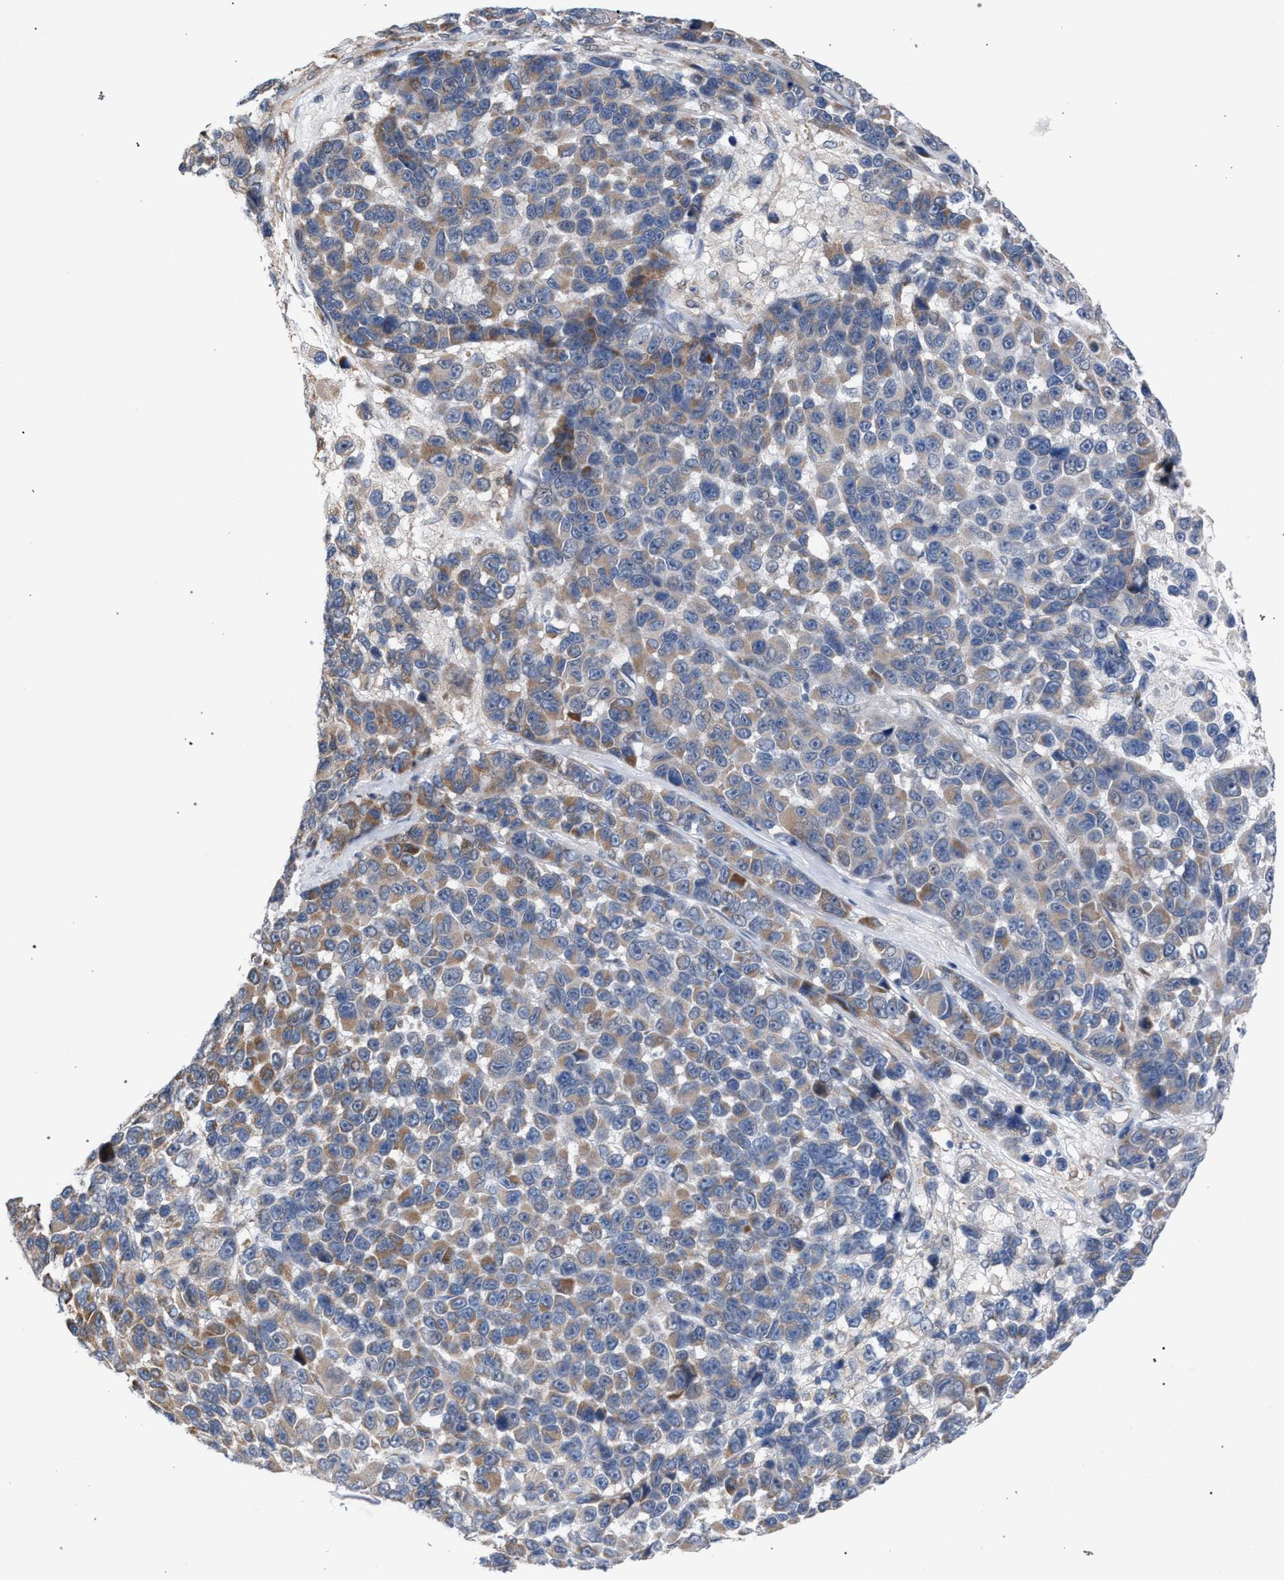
{"staining": {"intensity": "moderate", "quantity": "<25%", "location": "cytoplasmic/membranous"}, "tissue": "melanoma", "cell_type": "Tumor cells", "image_type": "cancer", "snomed": [{"axis": "morphology", "description": "Malignant melanoma, NOS"}, {"axis": "topography", "description": "Skin"}], "caption": "Protein expression analysis of melanoma demonstrates moderate cytoplasmic/membranous positivity in about <25% of tumor cells. The staining was performed using DAB to visualize the protein expression in brown, while the nuclei were stained in blue with hematoxylin (Magnification: 20x).", "gene": "RNF135", "patient": {"sex": "male", "age": 53}}